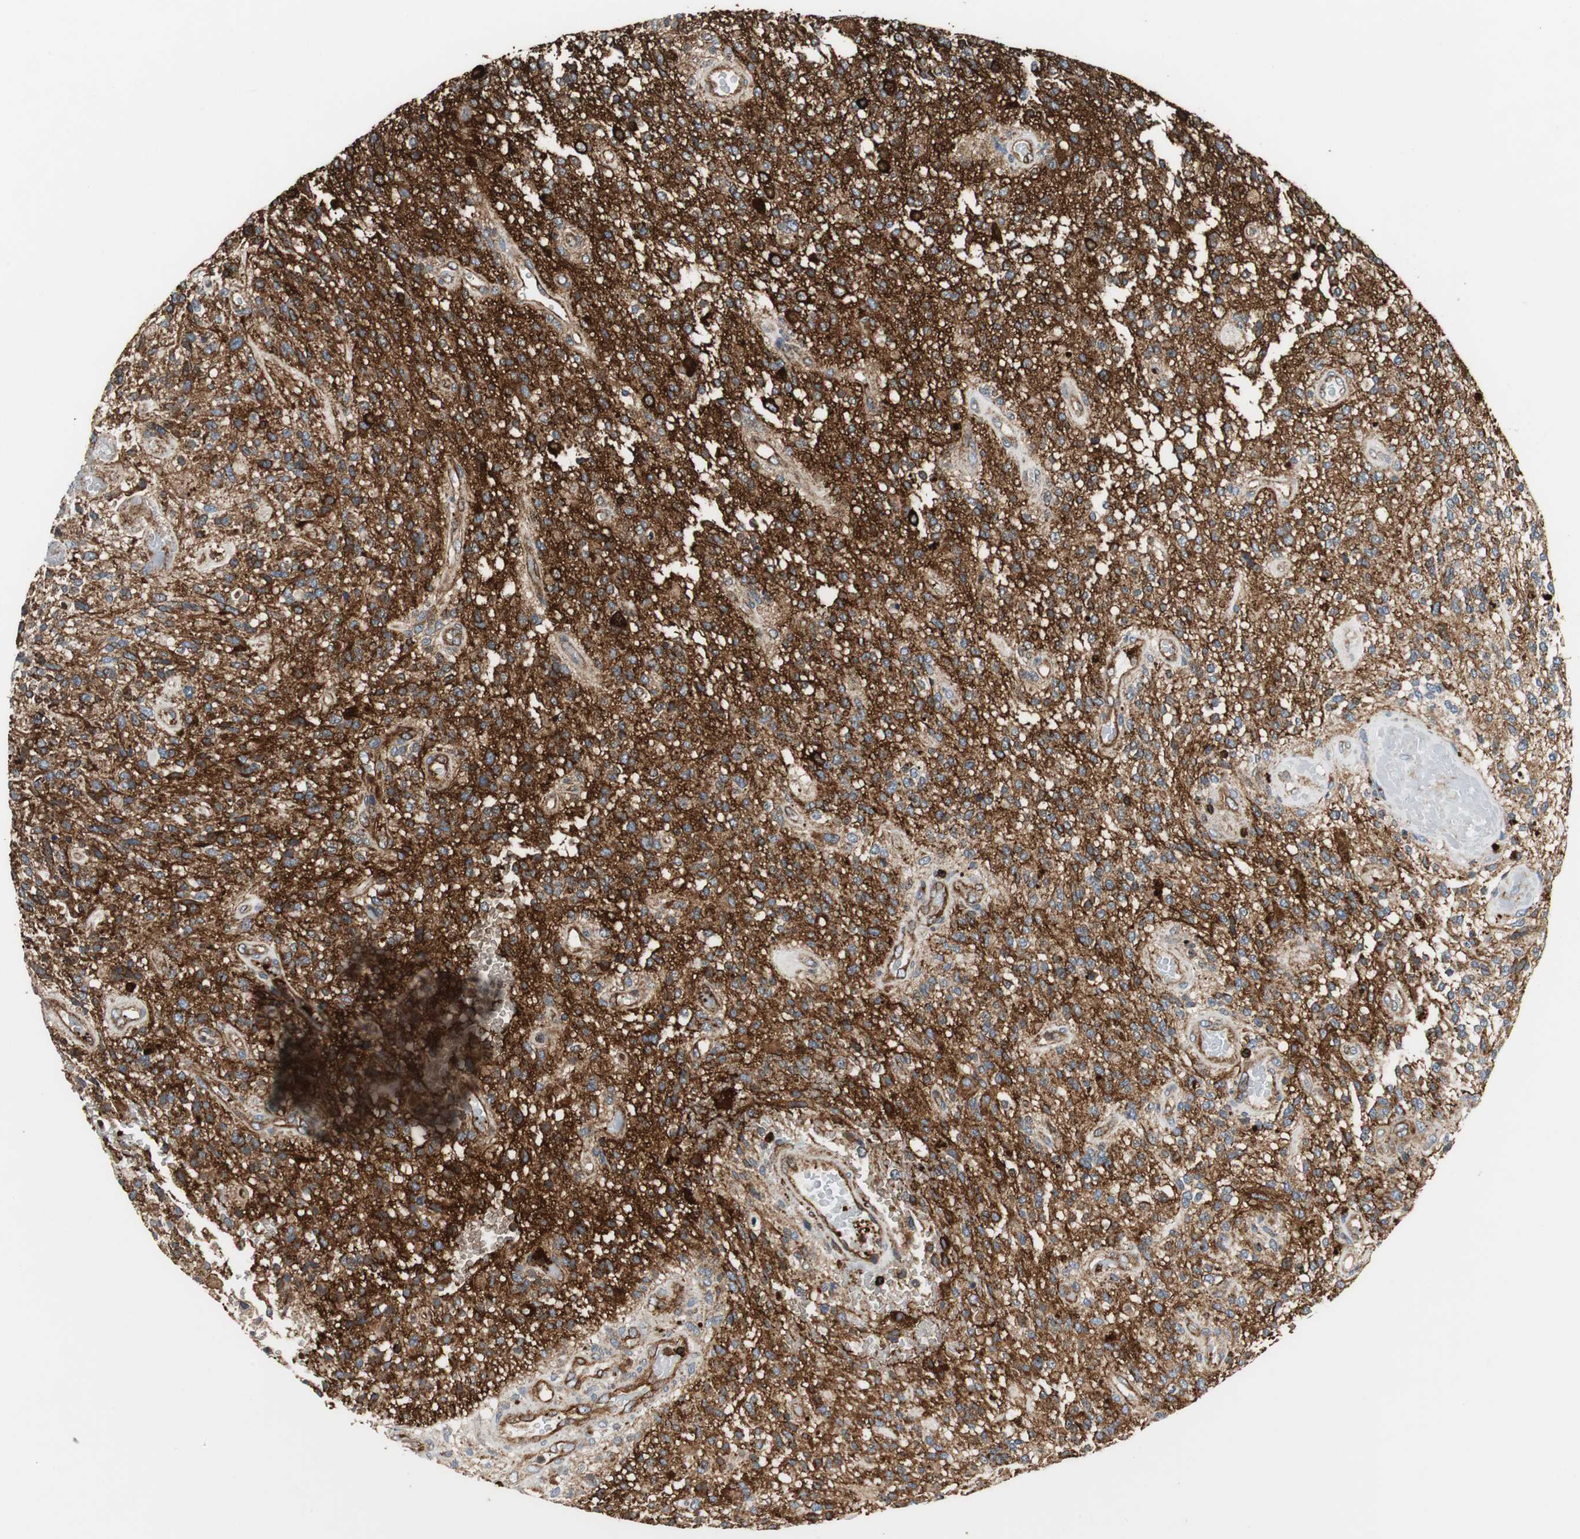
{"staining": {"intensity": "negative", "quantity": "none", "location": "none"}, "tissue": "glioma", "cell_type": "Tumor cells", "image_type": "cancer", "snomed": [{"axis": "morphology", "description": "Normal tissue, NOS"}, {"axis": "morphology", "description": "Glioma, malignant, High grade"}, {"axis": "topography", "description": "Cerebral cortex"}], "caption": "An immunohistochemistry image of glioma is shown. There is no staining in tumor cells of glioma.", "gene": "TUBA4A", "patient": {"sex": "male", "age": 75}}